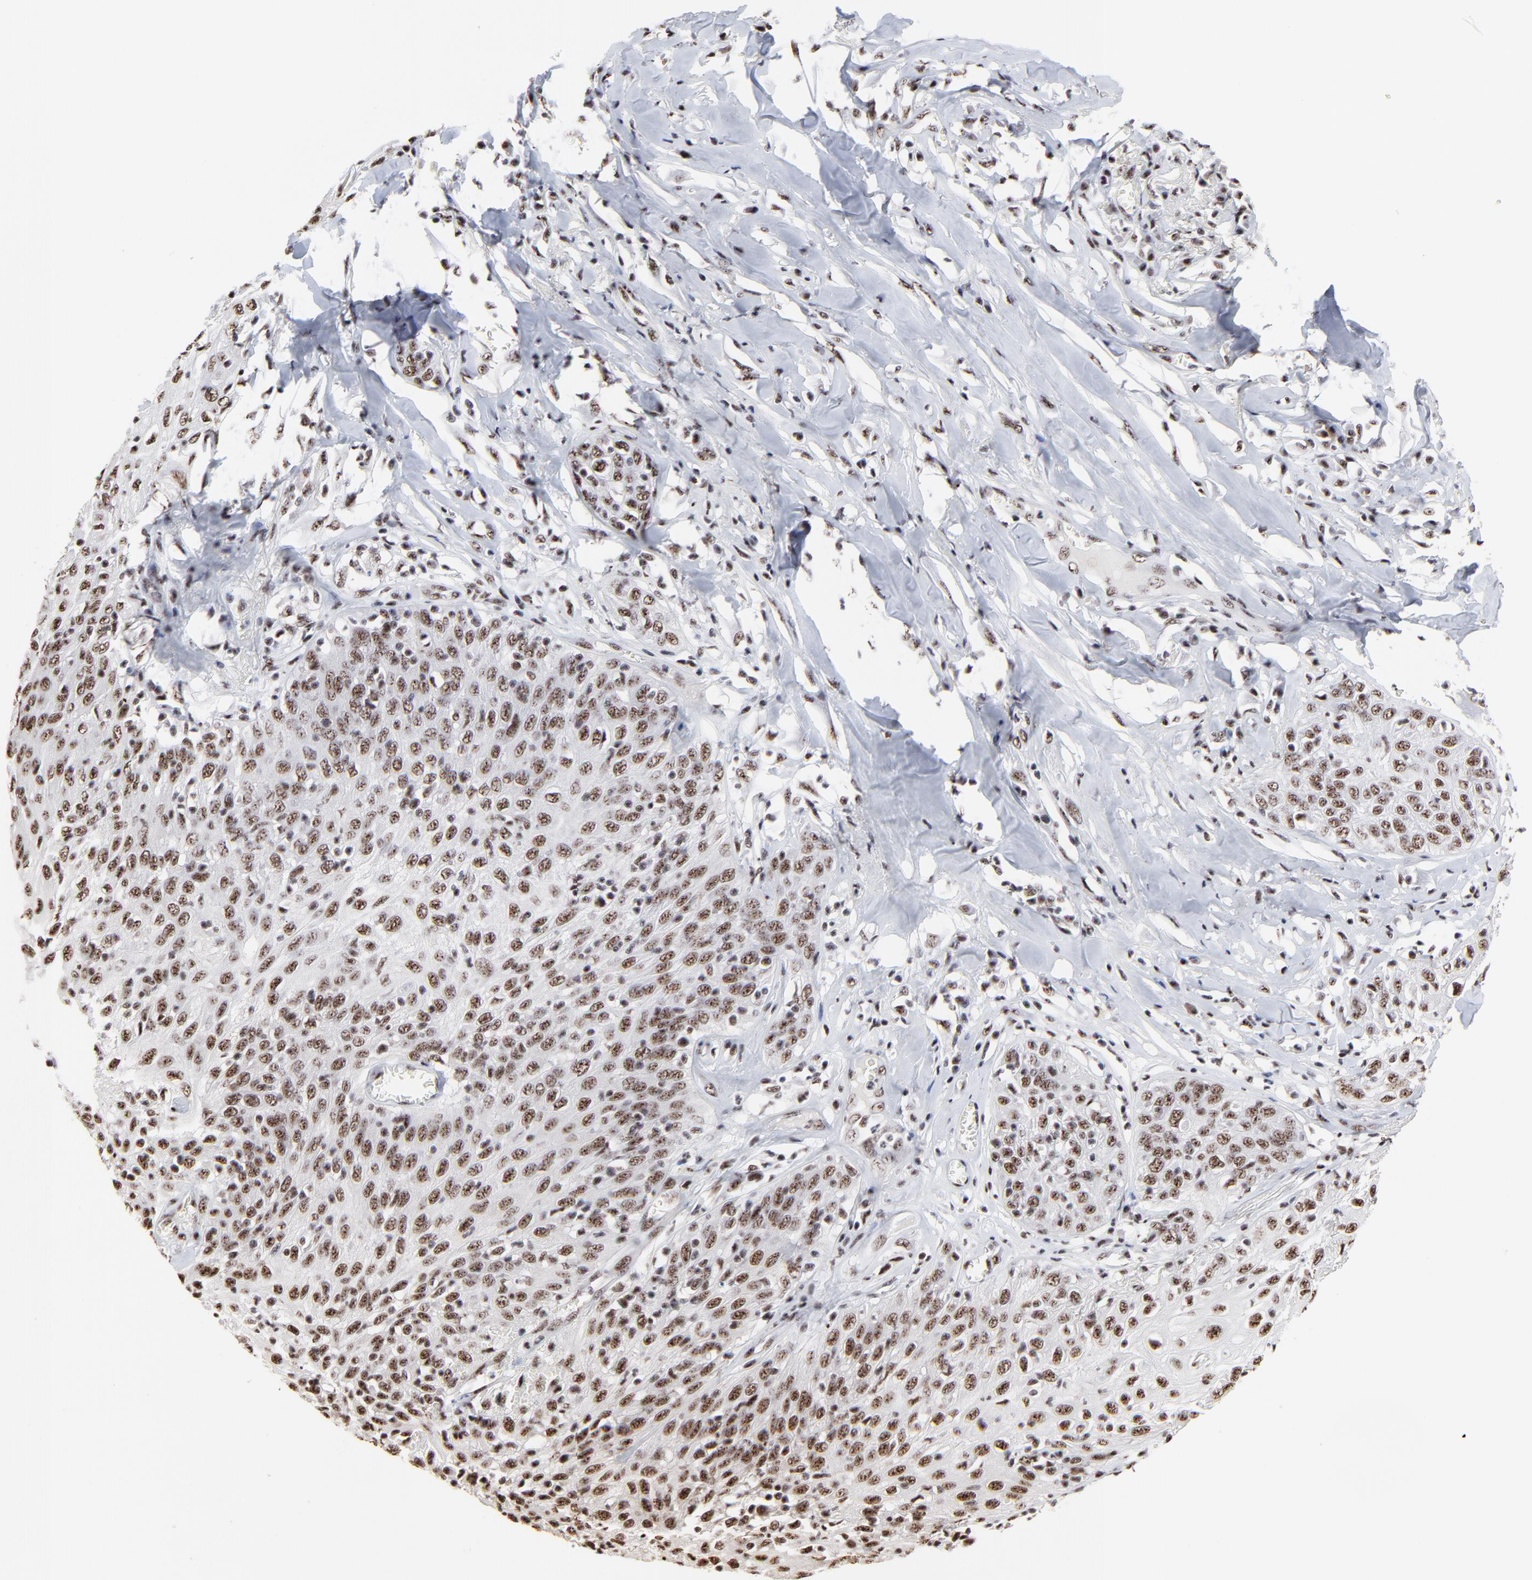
{"staining": {"intensity": "moderate", "quantity": ">75%", "location": "nuclear"}, "tissue": "skin cancer", "cell_type": "Tumor cells", "image_type": "cancer", "snomed": [{"axis": "morphology", "description": "Squamous cell carcinoma, NOS"}, {"axis": "topography", "description": "Skin"}], "caption": "IHC staining of squamous cell carcinoma (skin), which exhibits medium levels of moderate nuclear expression in approximately >75% of tumor cells indicating moderate nuclear protein expression. The staining was performed using DAB (brown) for protein detection and nuclei were counterstained in hematoxylin (blue).", "gene": "MBD4", "patient": {"sex": "male", "age": 65}}